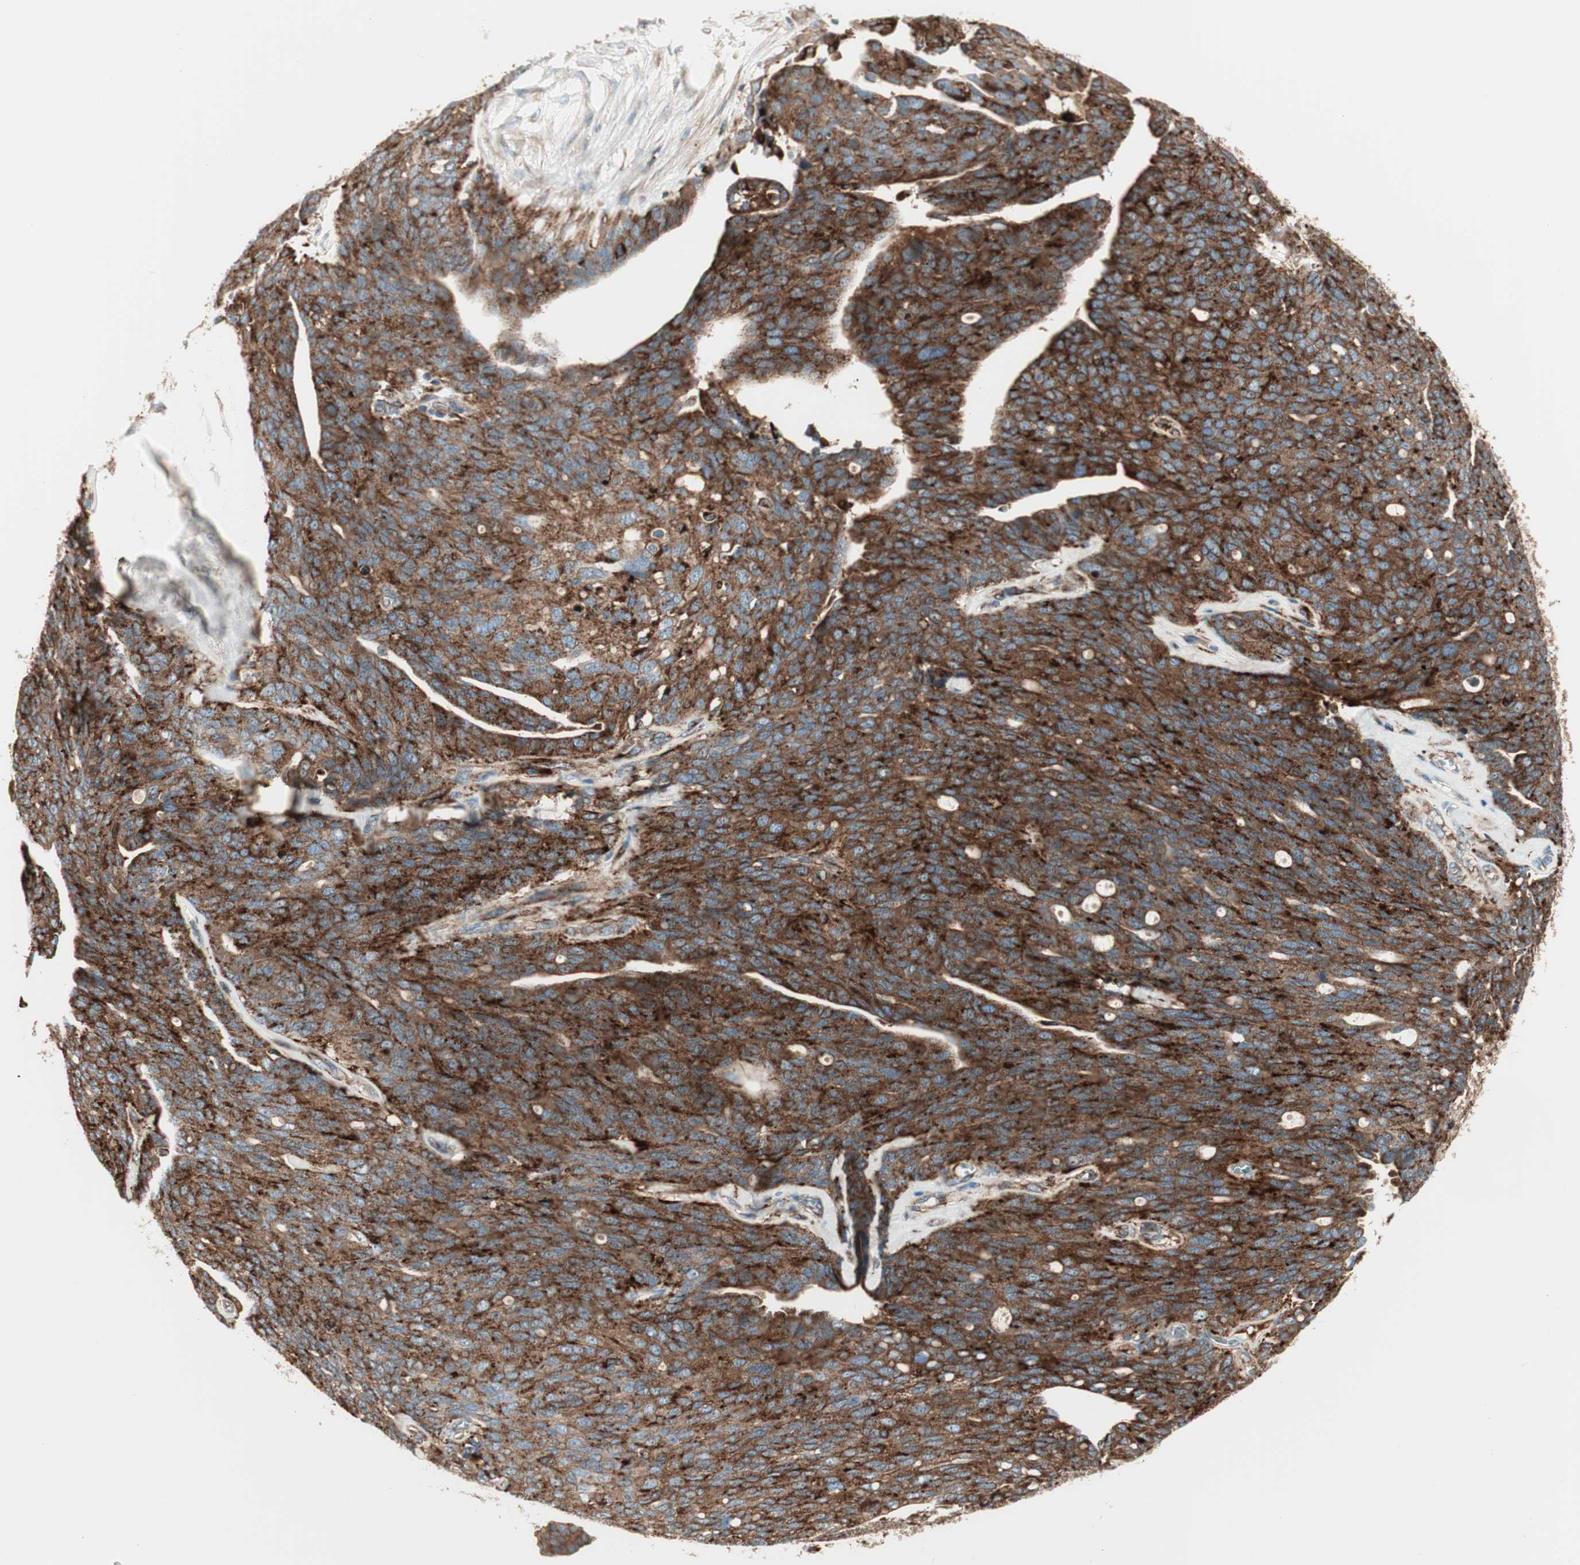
{"staining": {"intensity": "moderate", "quantity": "25%-75%", "location": "cytoplasmic/membranous"}, "tissue": "ovarian cancer", "cell_type": "Tumor cells", "image_type": "cancer", "snomed": [{"axis": "morphology", "description": "Carcinoma, endometroid"}, {"axis": "topography", "description": "Ovary"}], "caption": "Protein expression analysis of endometroid carcinoma (ovarian) shows moderate cytoplasmic/membranous positivity in approximately 25%-75% of tumor cells. The protein is shown in brown color, while the nuclei are stained blue.", "gene": "ATP6V1G1", "patient": {"sex": "female", "age": 60}}